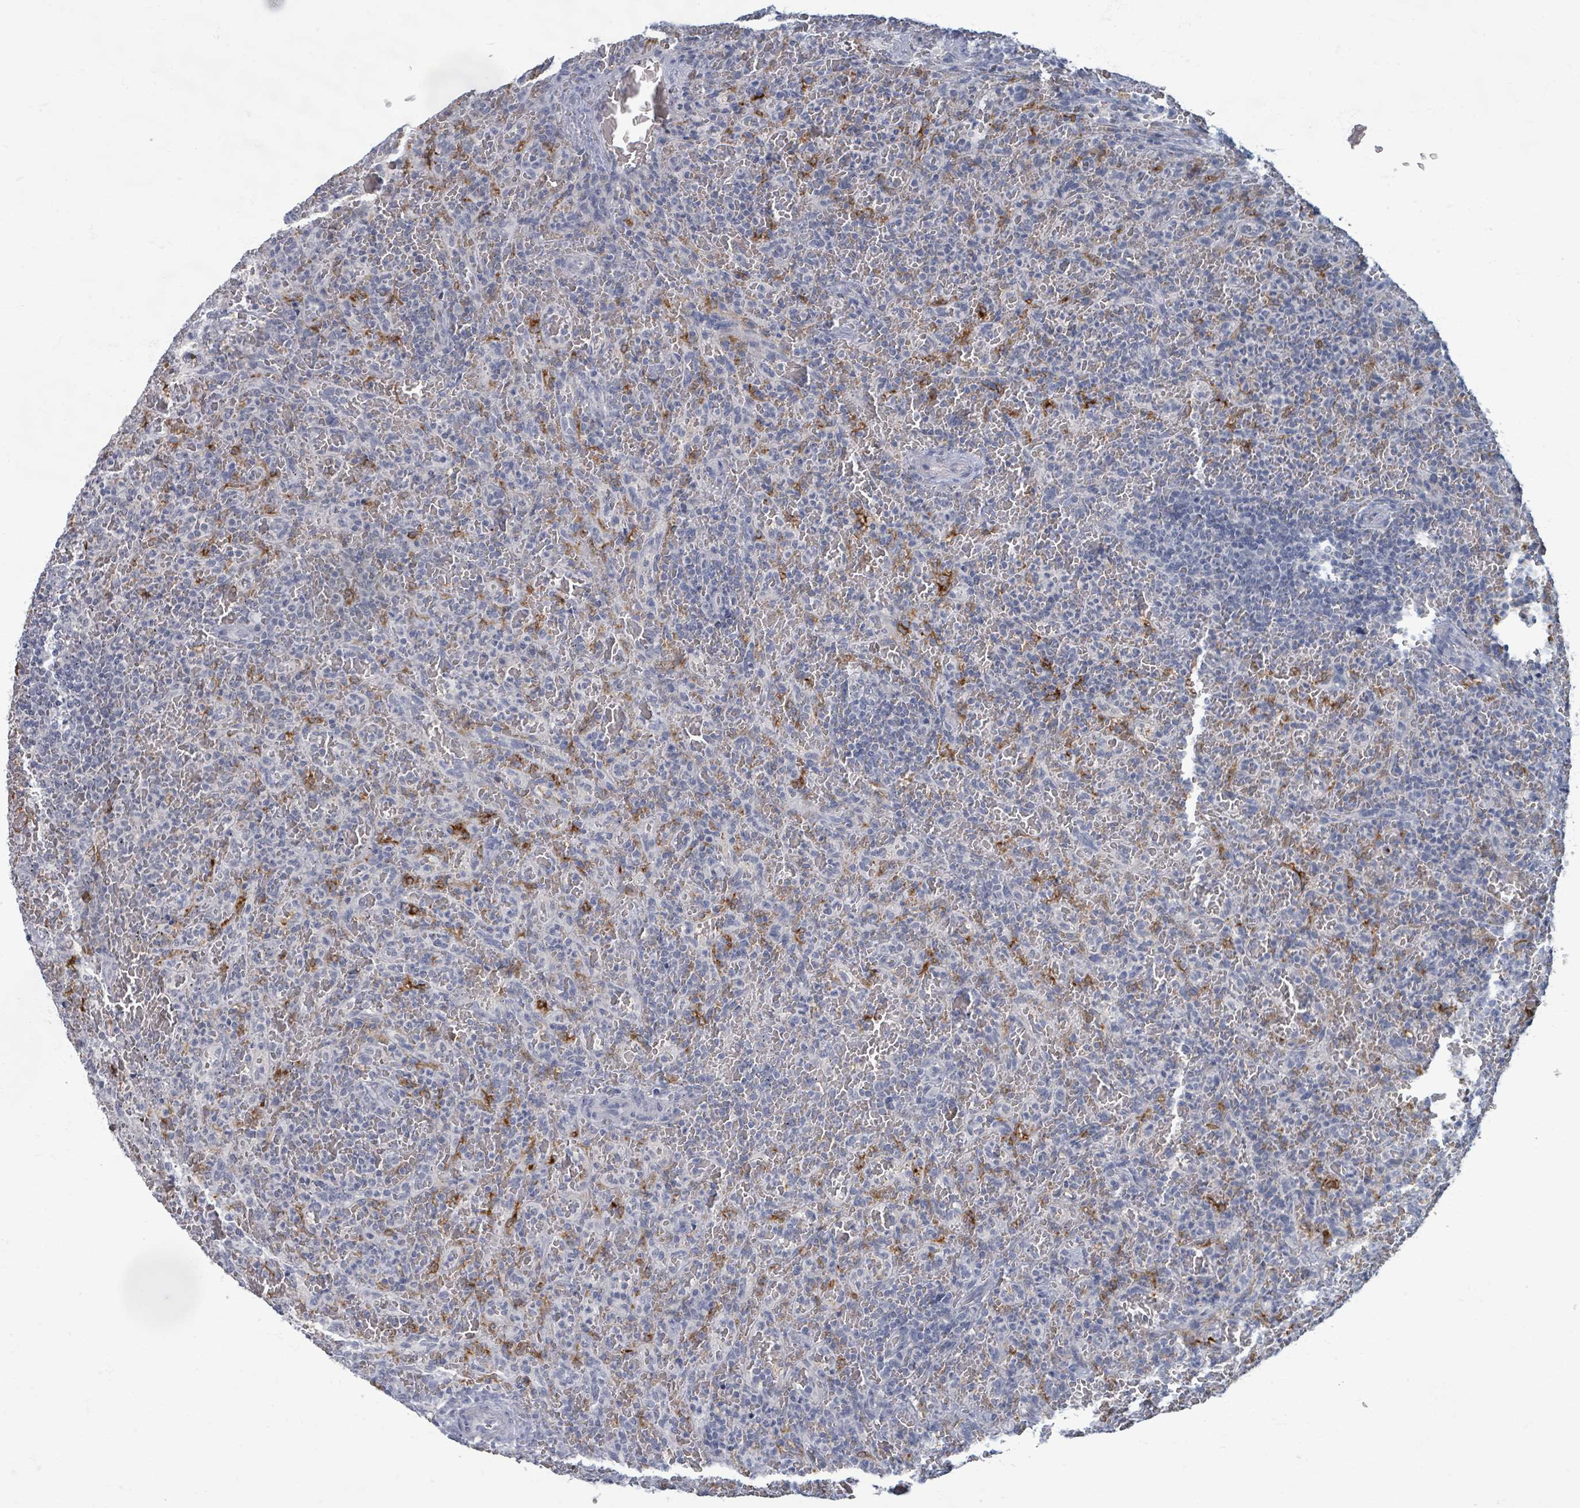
{"staining": {"intensity": "negative", "quantity": "none", "location": "none"}, "tissue": "lymphoma", "cell_type": "Tumor cells", "image_type": "cancer", "snomed": [{"axis": "morphology", "description": "Malignant lymphoma, non-Hodgkin's type, Low grade"}, {"axis": "topography", "description": "Spleen"}], "caption": "Immunohistochemical staining of human malignant lymphoma, non-Hodgkin's type (low-grade) reveals no significant staining in tumor cells.", "gene": "WNT11", "patient": {"sex": "female", "age": 64}}